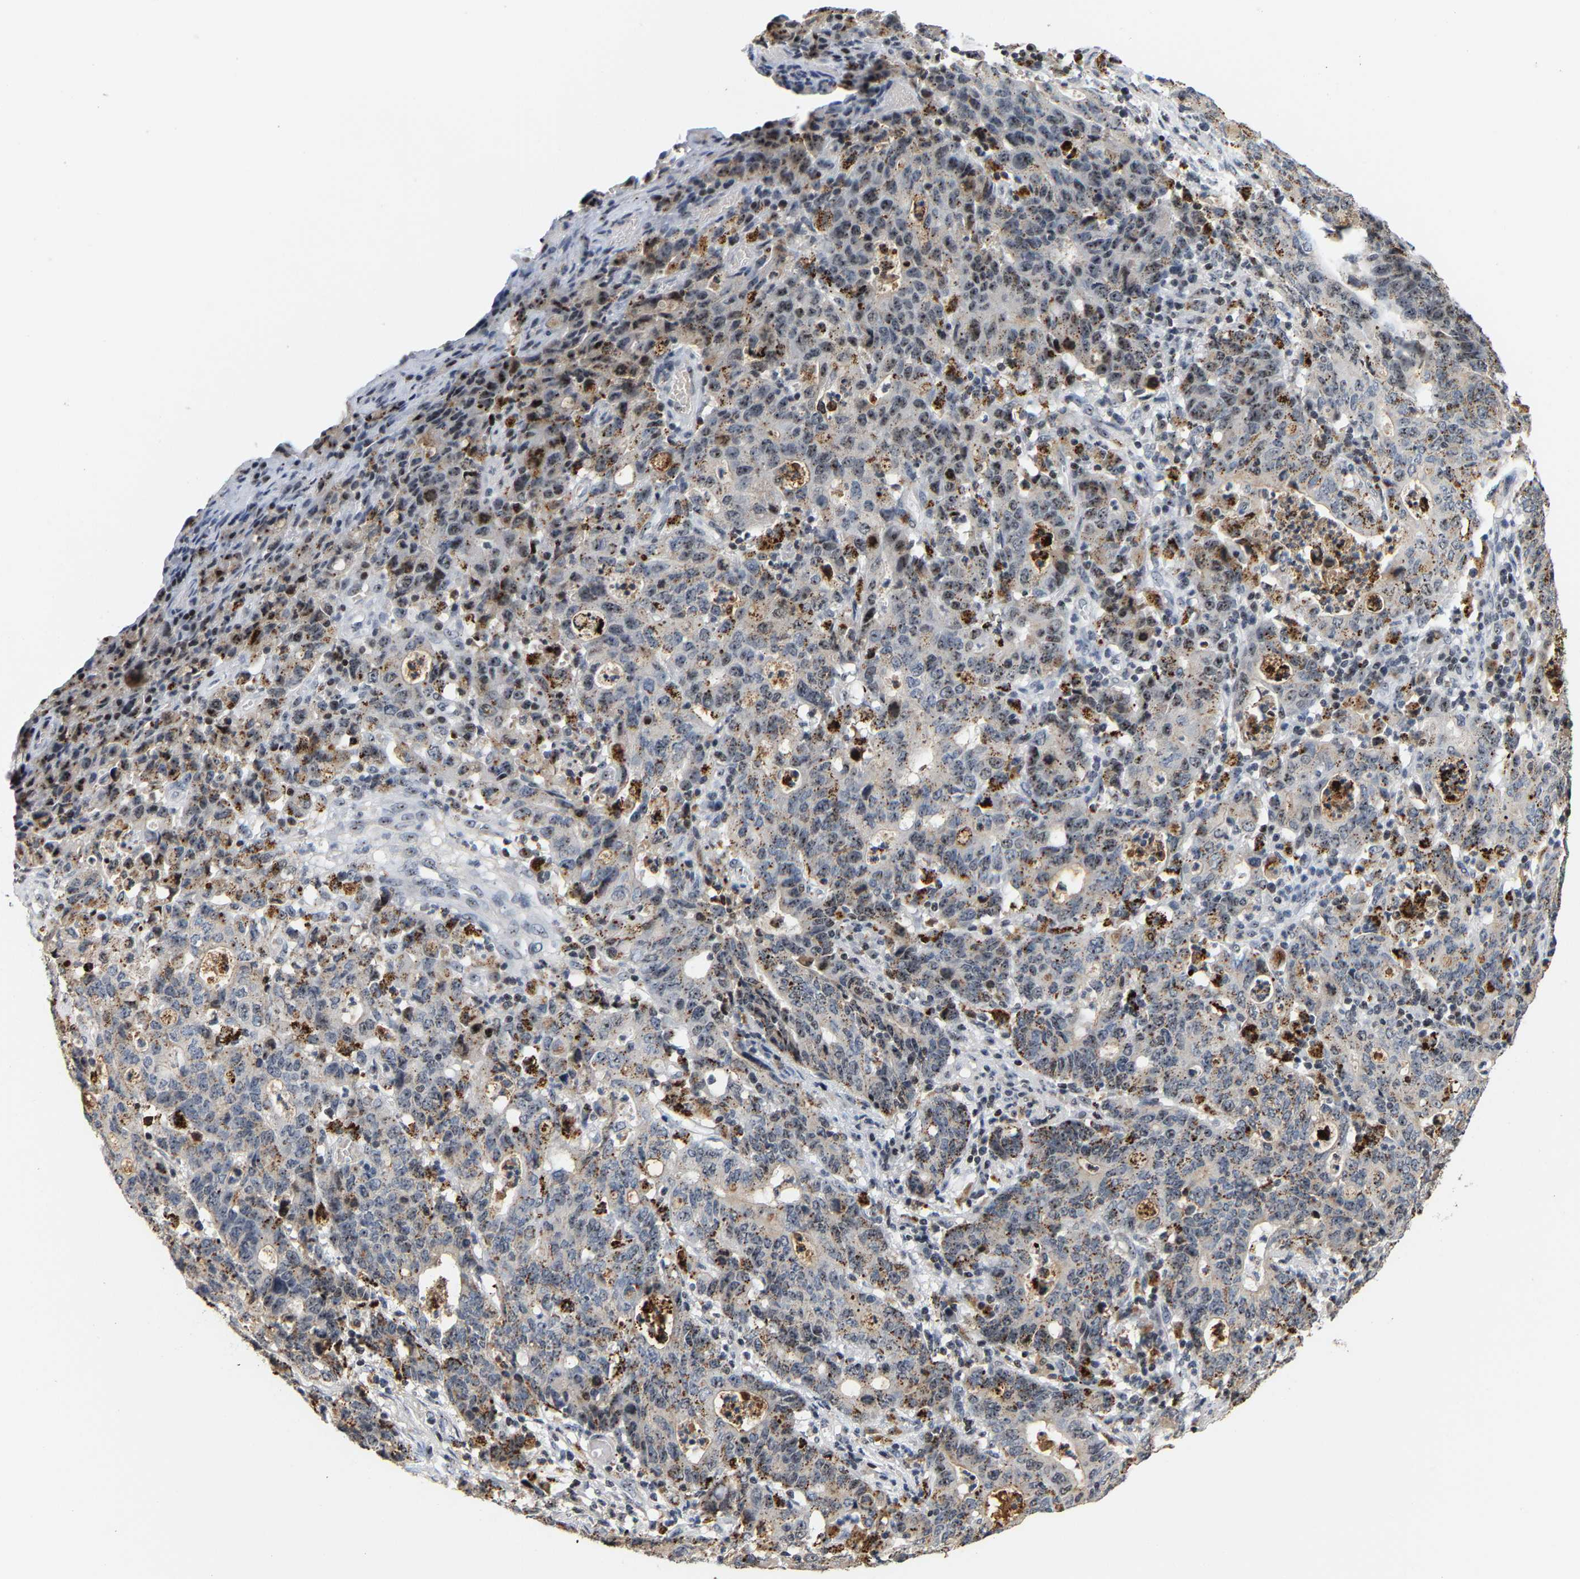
{"staining": {"intensity": "moderate", "quantity": "<25%", "location": "cytoplasmic/membranous,nuclear"}, "tissue": "stomach cancer", "cell_type": "Tumor cells", "image_type": "cancer", "snomed": [{"axis": "morphology", "description": "Adenocarcinoma, NOS"}, {"axis": "topography", "description": "Stomach, upper"}], "caption": "Immunohistochemistry micrograph of neoplastic tissue: human stomach cancer (adenocarcinoma) stained using immunohistochemistry (IHC) exhibits low levels of moderate protein expression localized specifically in the cytoplasmic/membranous and nuclear of tumor cells, appearing as a cytoplasmic/membranous and nuclear brown color.", "gene": "NOP58", "patient": {"sex": "male", "age": 69}}